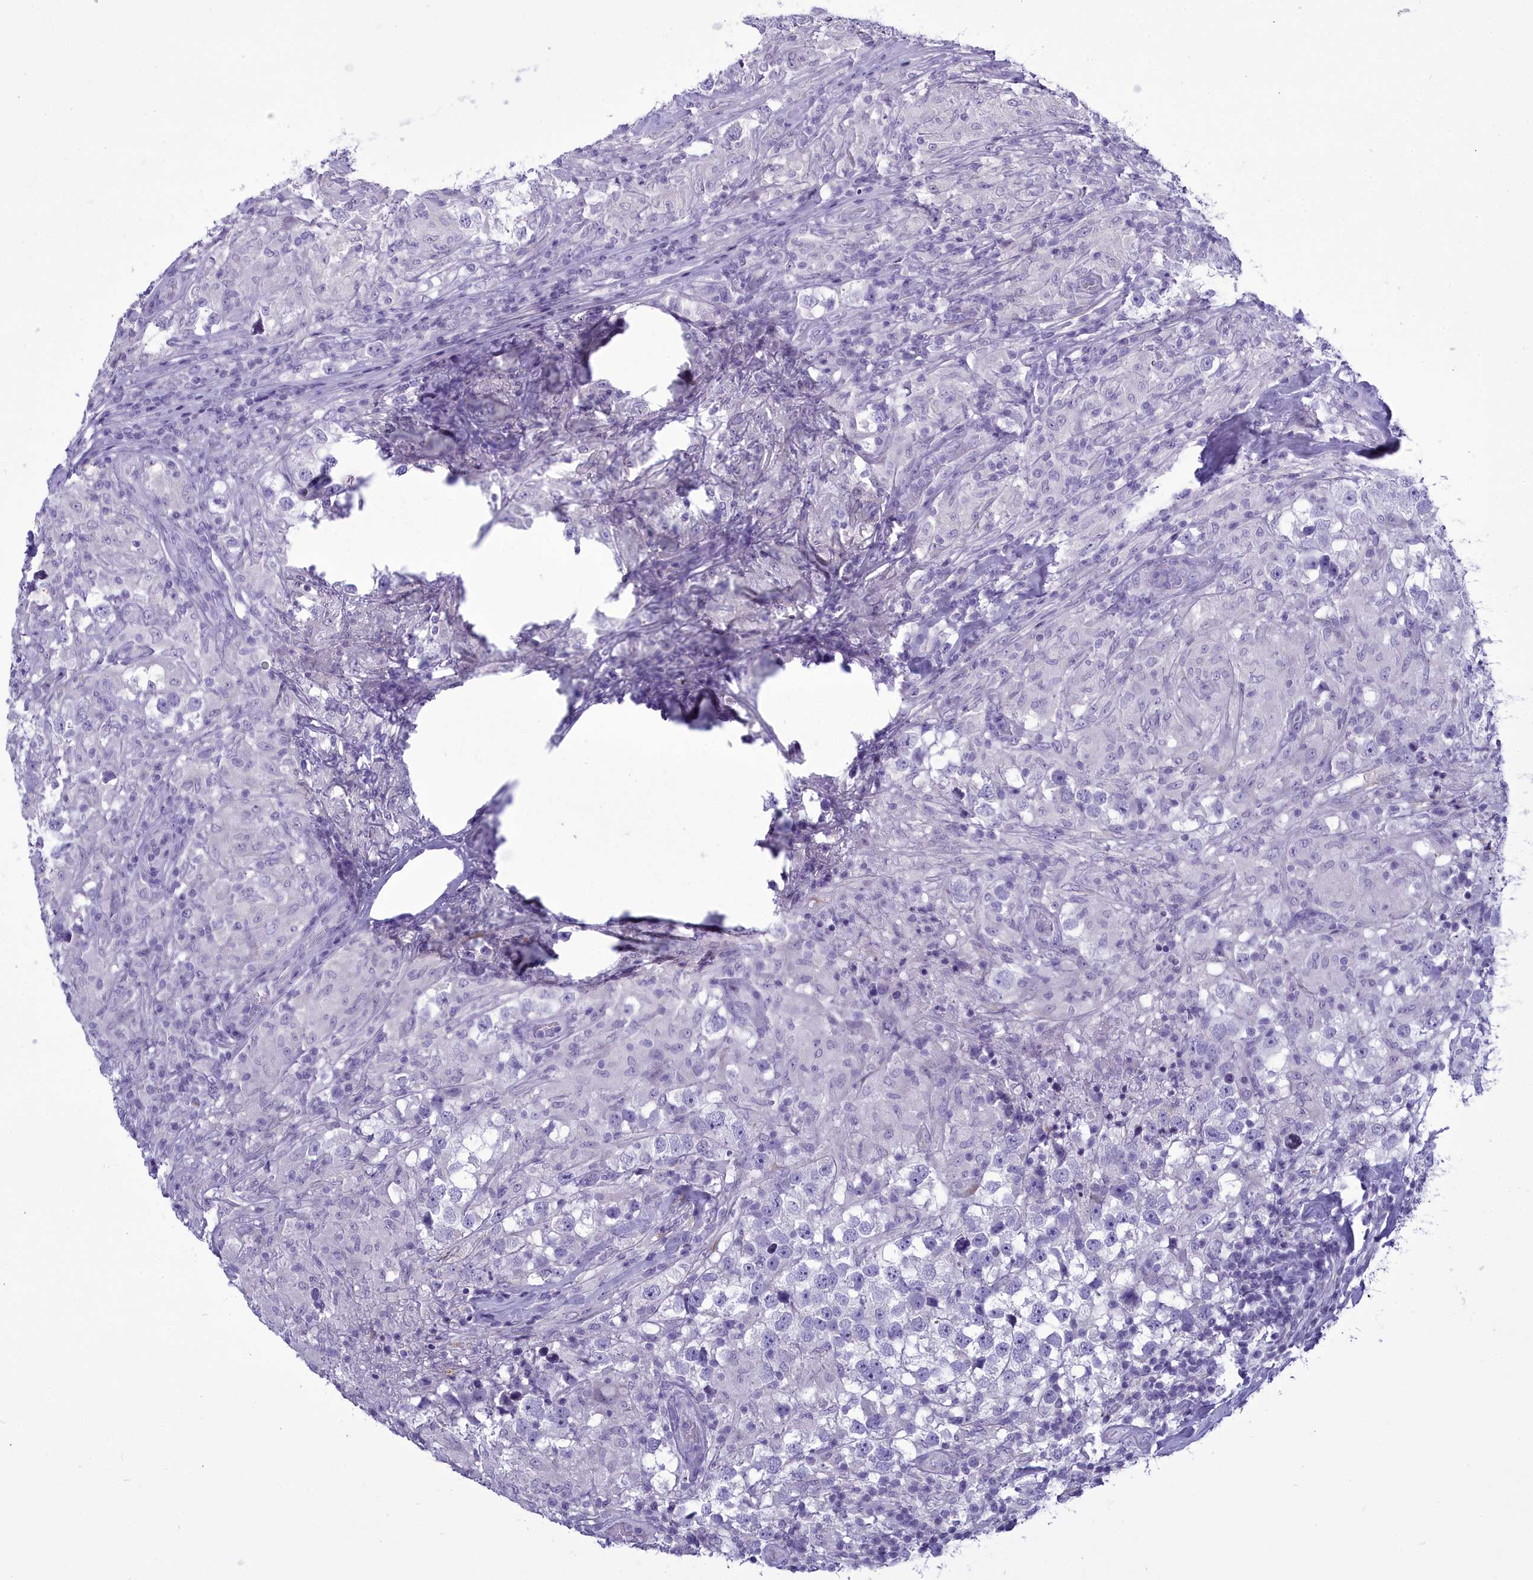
{"staining": {"intensity": "negative", "quantity": "none", "location": "none"}, "tissue": "testis cancer", "cell_type": "Tumor cells", "image_type": "cancer", "snomed": [{"axis": "morphology", "description": "Seminoma, NOS"}, {"axis": "topography", "description": "Testis"}], "caption": "Tumor cells are negative for brown protein staining in testis cancer.", "gene": "MAP6", "patient": {"sex": "male", "age": 46}}